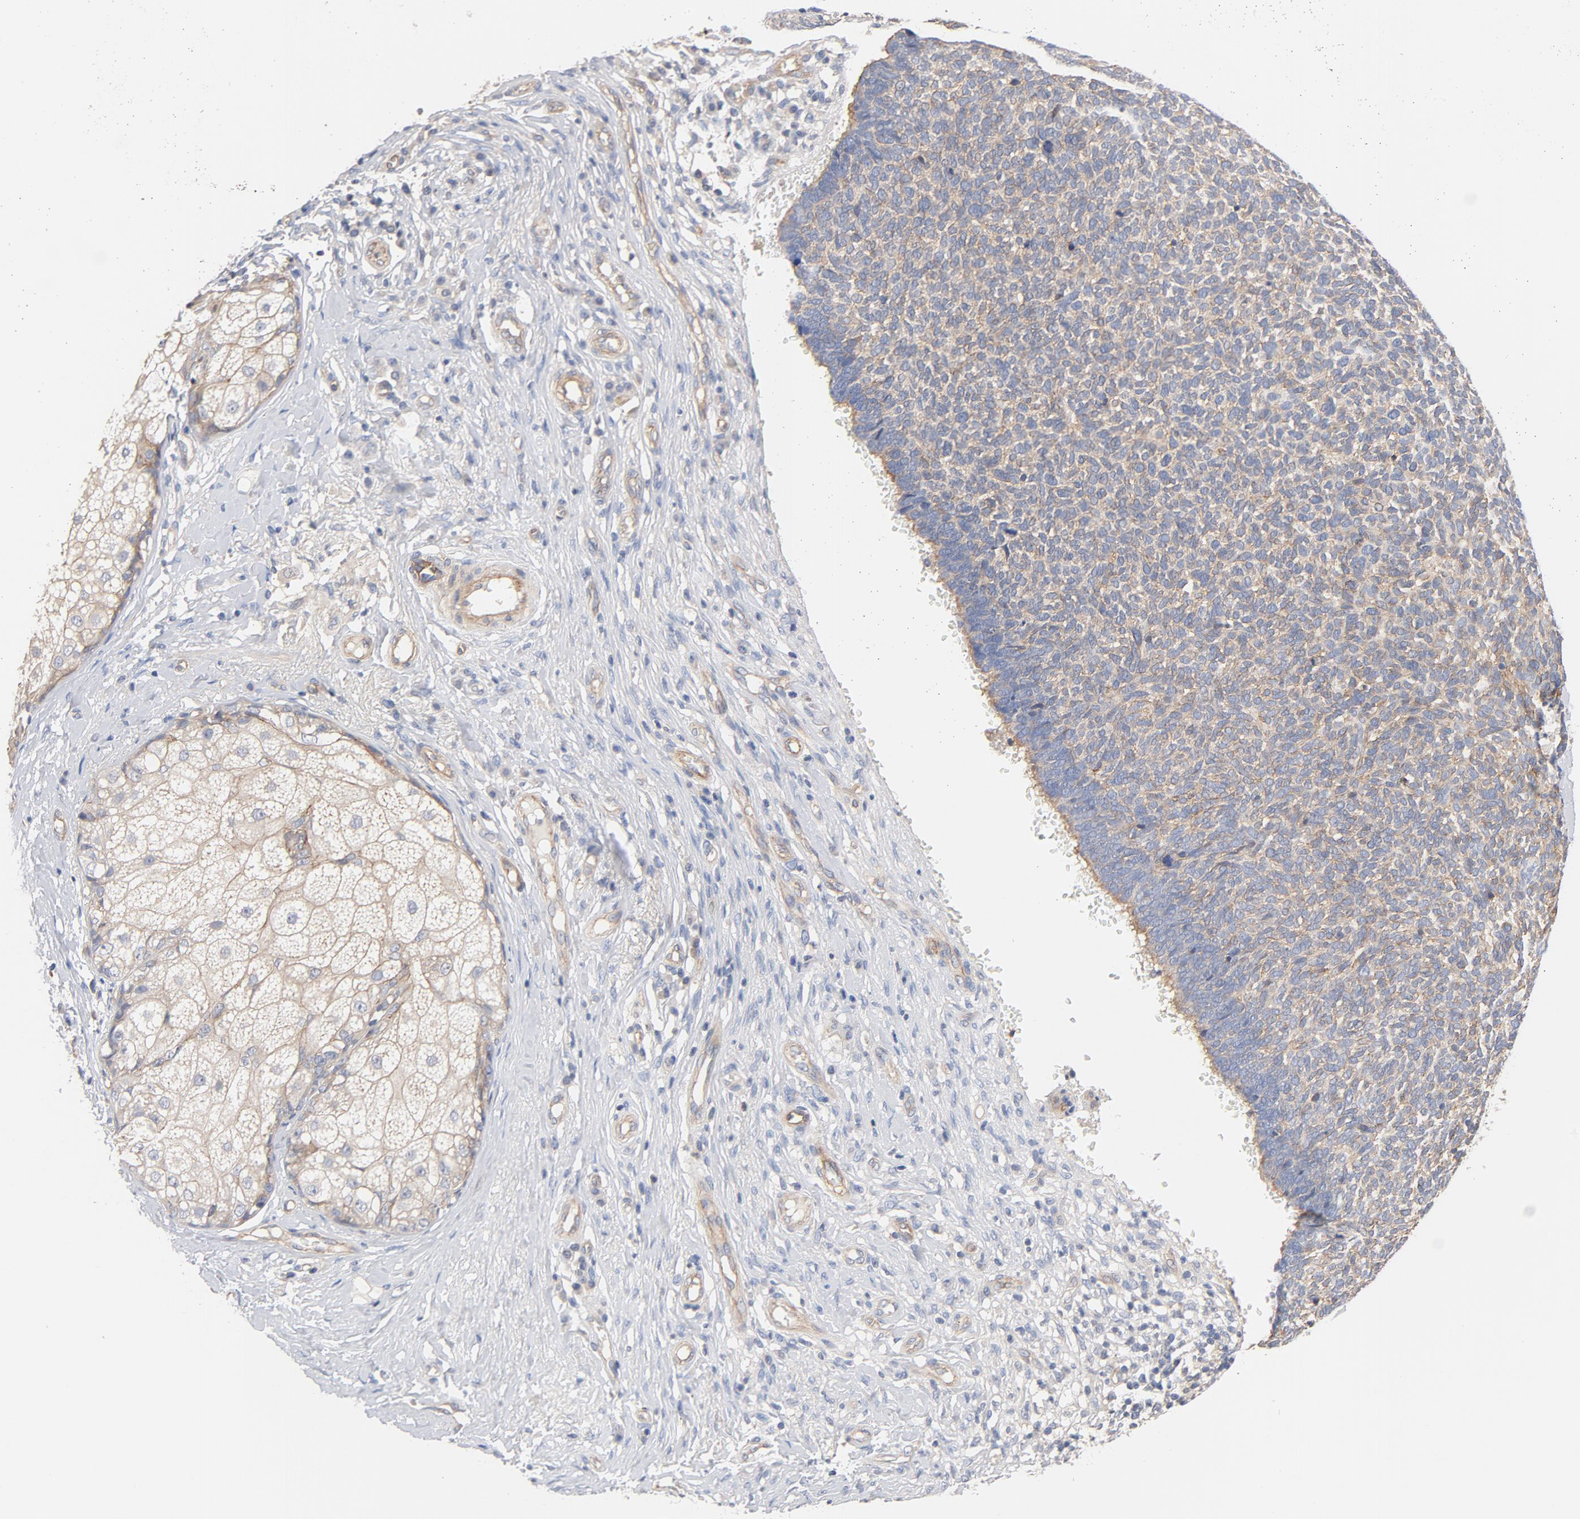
{"staining": {"intensity": "moderate", "quantity": ">75%", "location": "cytoplasmic/membranous"}, "tissue": "skin cancer", "cell_type": "Tumor cells", "image_type": "cancer", "snomed": [{"axis": "morphology", "description": "Basal cell carcinoma"}, {"axis": "topography", "description": "Skin"}], "caption": "Brown immunohistochemical staining in human skin cancer (basal cell carcinoma) reveals moderate cytoplasmic/membranous staining in about >75% of tumor cells.", "gene": "STRN3", "patient": {"sex": "male", "age": 87}}